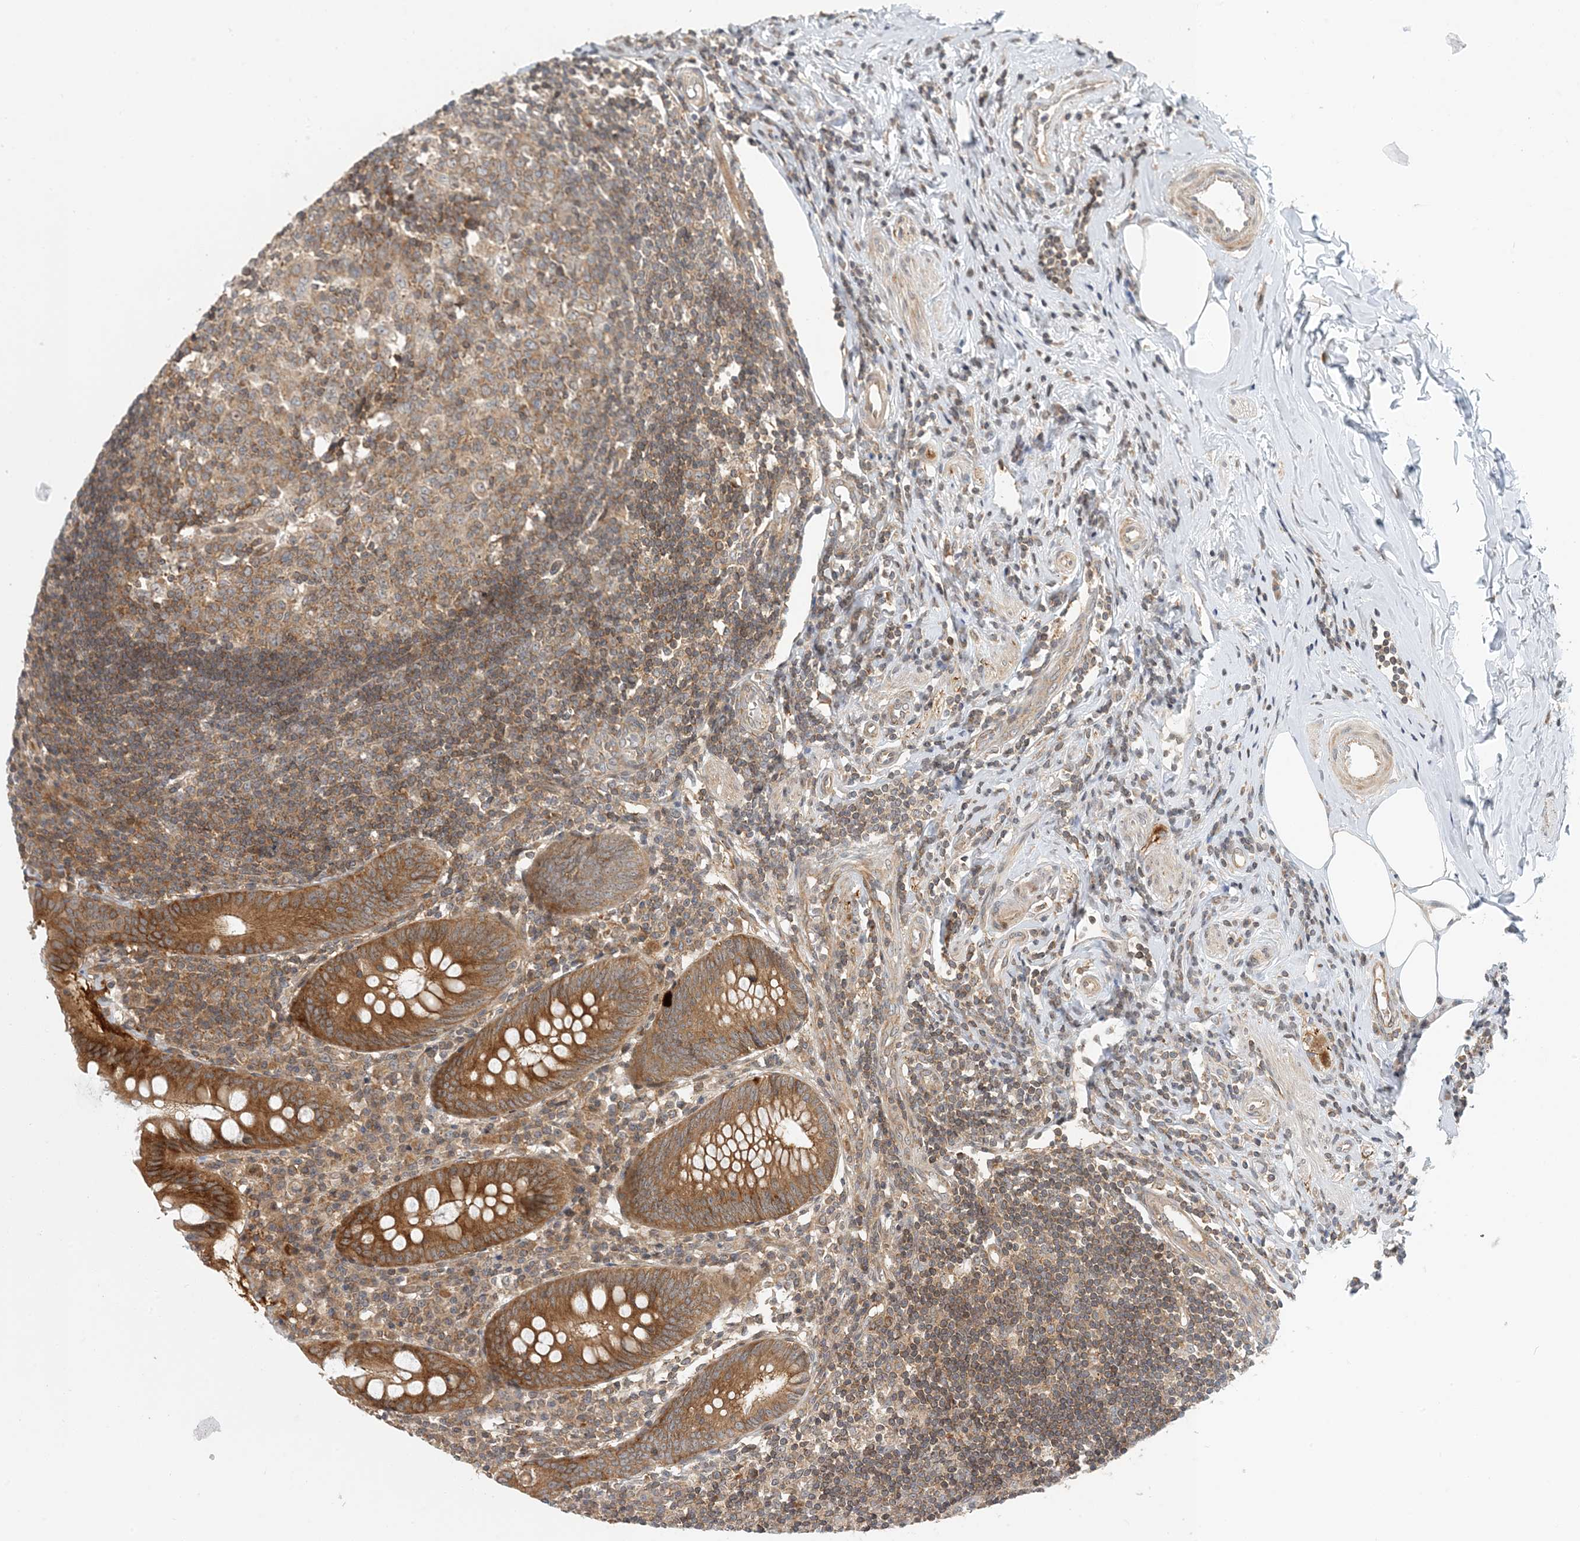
{"staining": {"intensity": "strong", "quantity": ">75%", "location": "cytoplasmic/membranous"}, "tissue": "appendix", "cell_type": "Glandular cells", "image_type": "normal", "snomed": [{"axis": "morphology", "description": "Normal tissue, NOS"}, {"axis": "topography", "description": "Appendix"}], "caption": "Immunohistochemistry (IHC) histopathology image of normal appendix stained for a protein (brown), which displays high levels of strong cytoplasmic/membranous expression in approximately >75% of glandular cells.", "gene": "ATP13A2", "patient": {"sex": "female", "age": 54}}